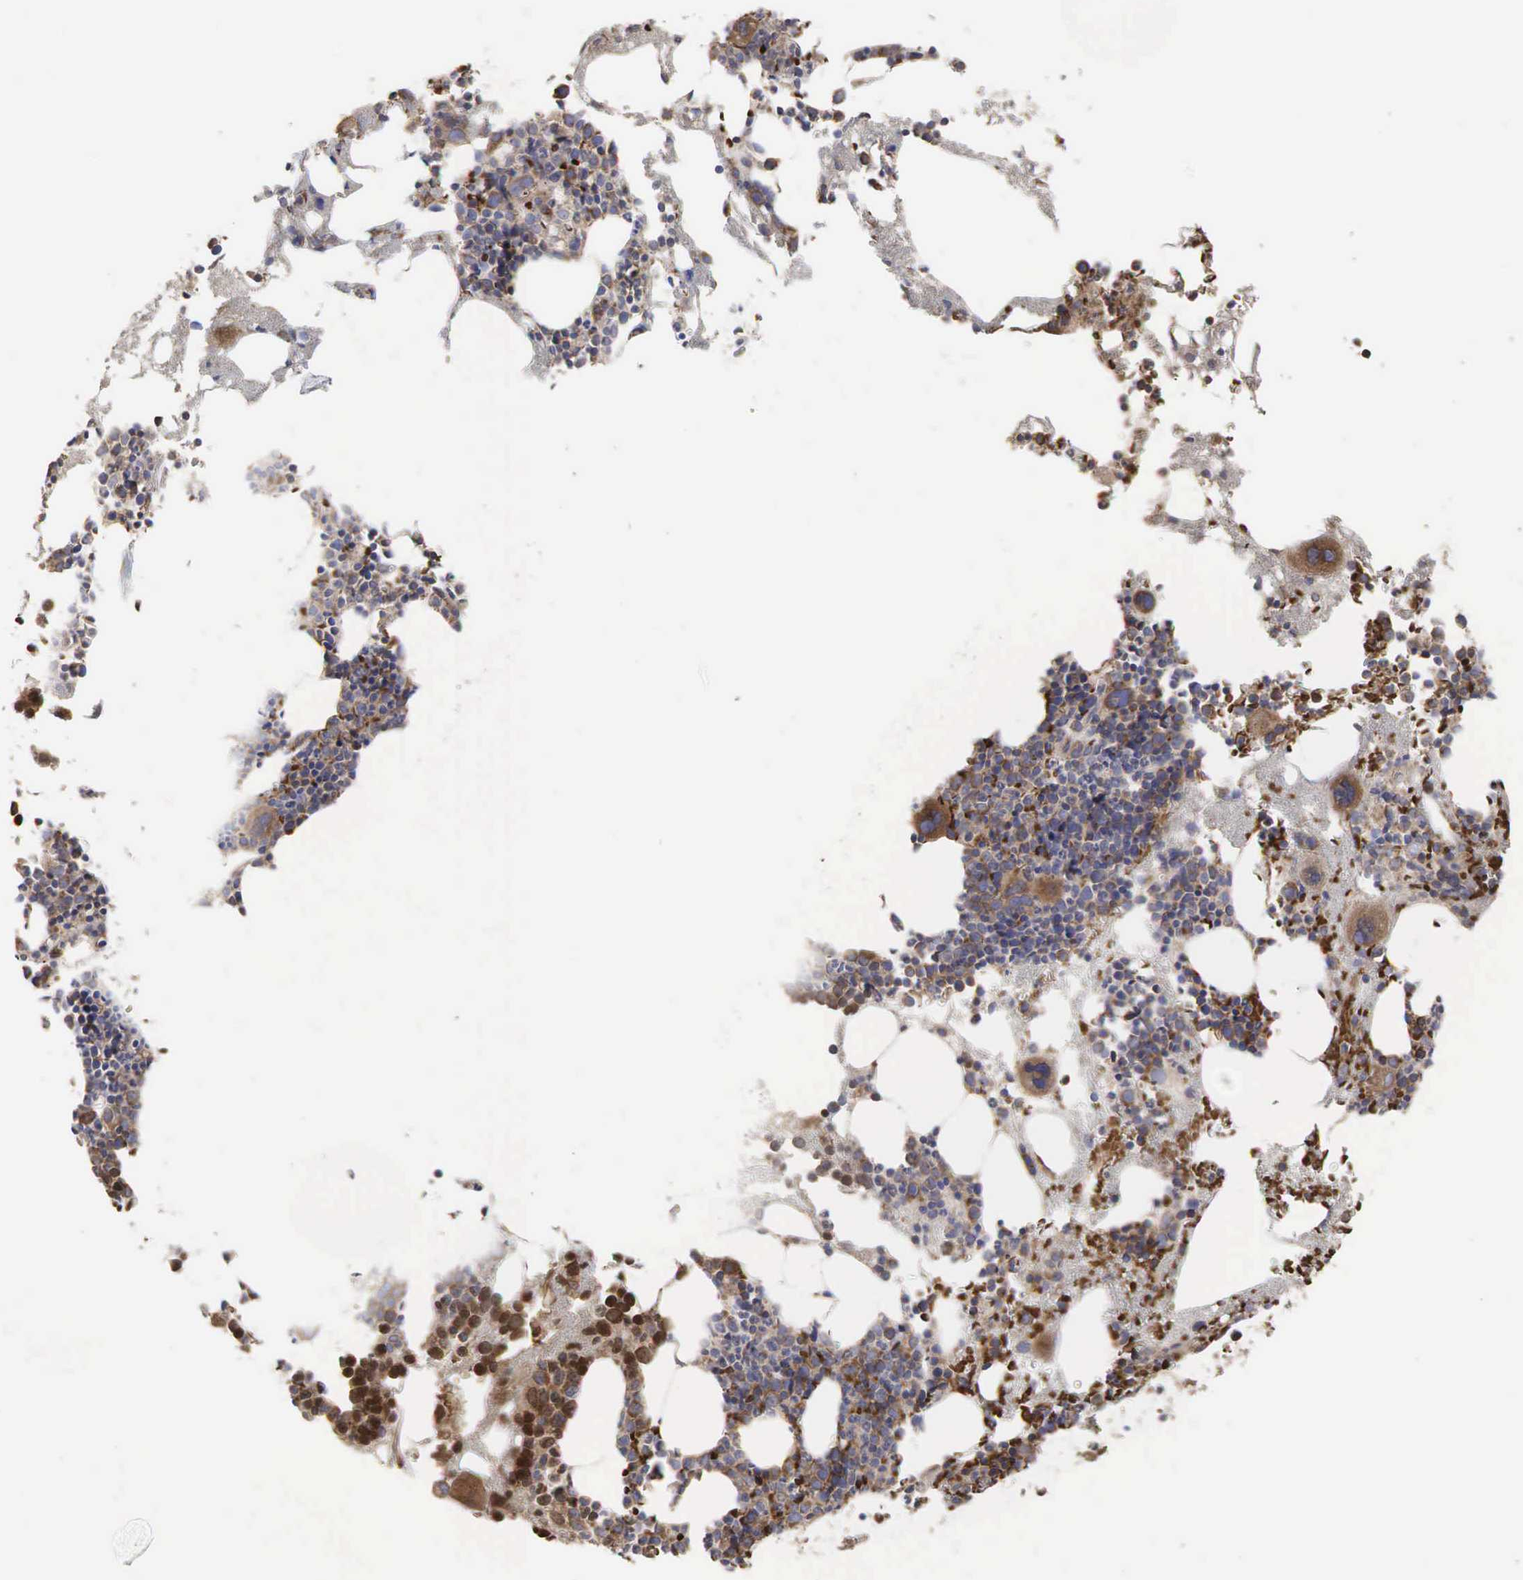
{"staining": {"intensity": "moderate", "quantity": "25%-75%", "location": "cytoplasmic/membranous"}, "tissue": "bone marrow", "cell_type": "Hematopoietic cells", "image_type": "normal", "snomed": [{"axis": "morphology", "description": "Normal tissue, NOS"}, {"axis": "topography", "description": "Bone marrow"}], "caption": "Unremarkable bone marrow was stained to show a protein in brown. There is medium levels of moderate cytoplasmic/membranous staining in approximately 25%-75% of hematopoietic cells.", "gene": "PABPC5", "patient": {"sex": "male", "age": 75}}